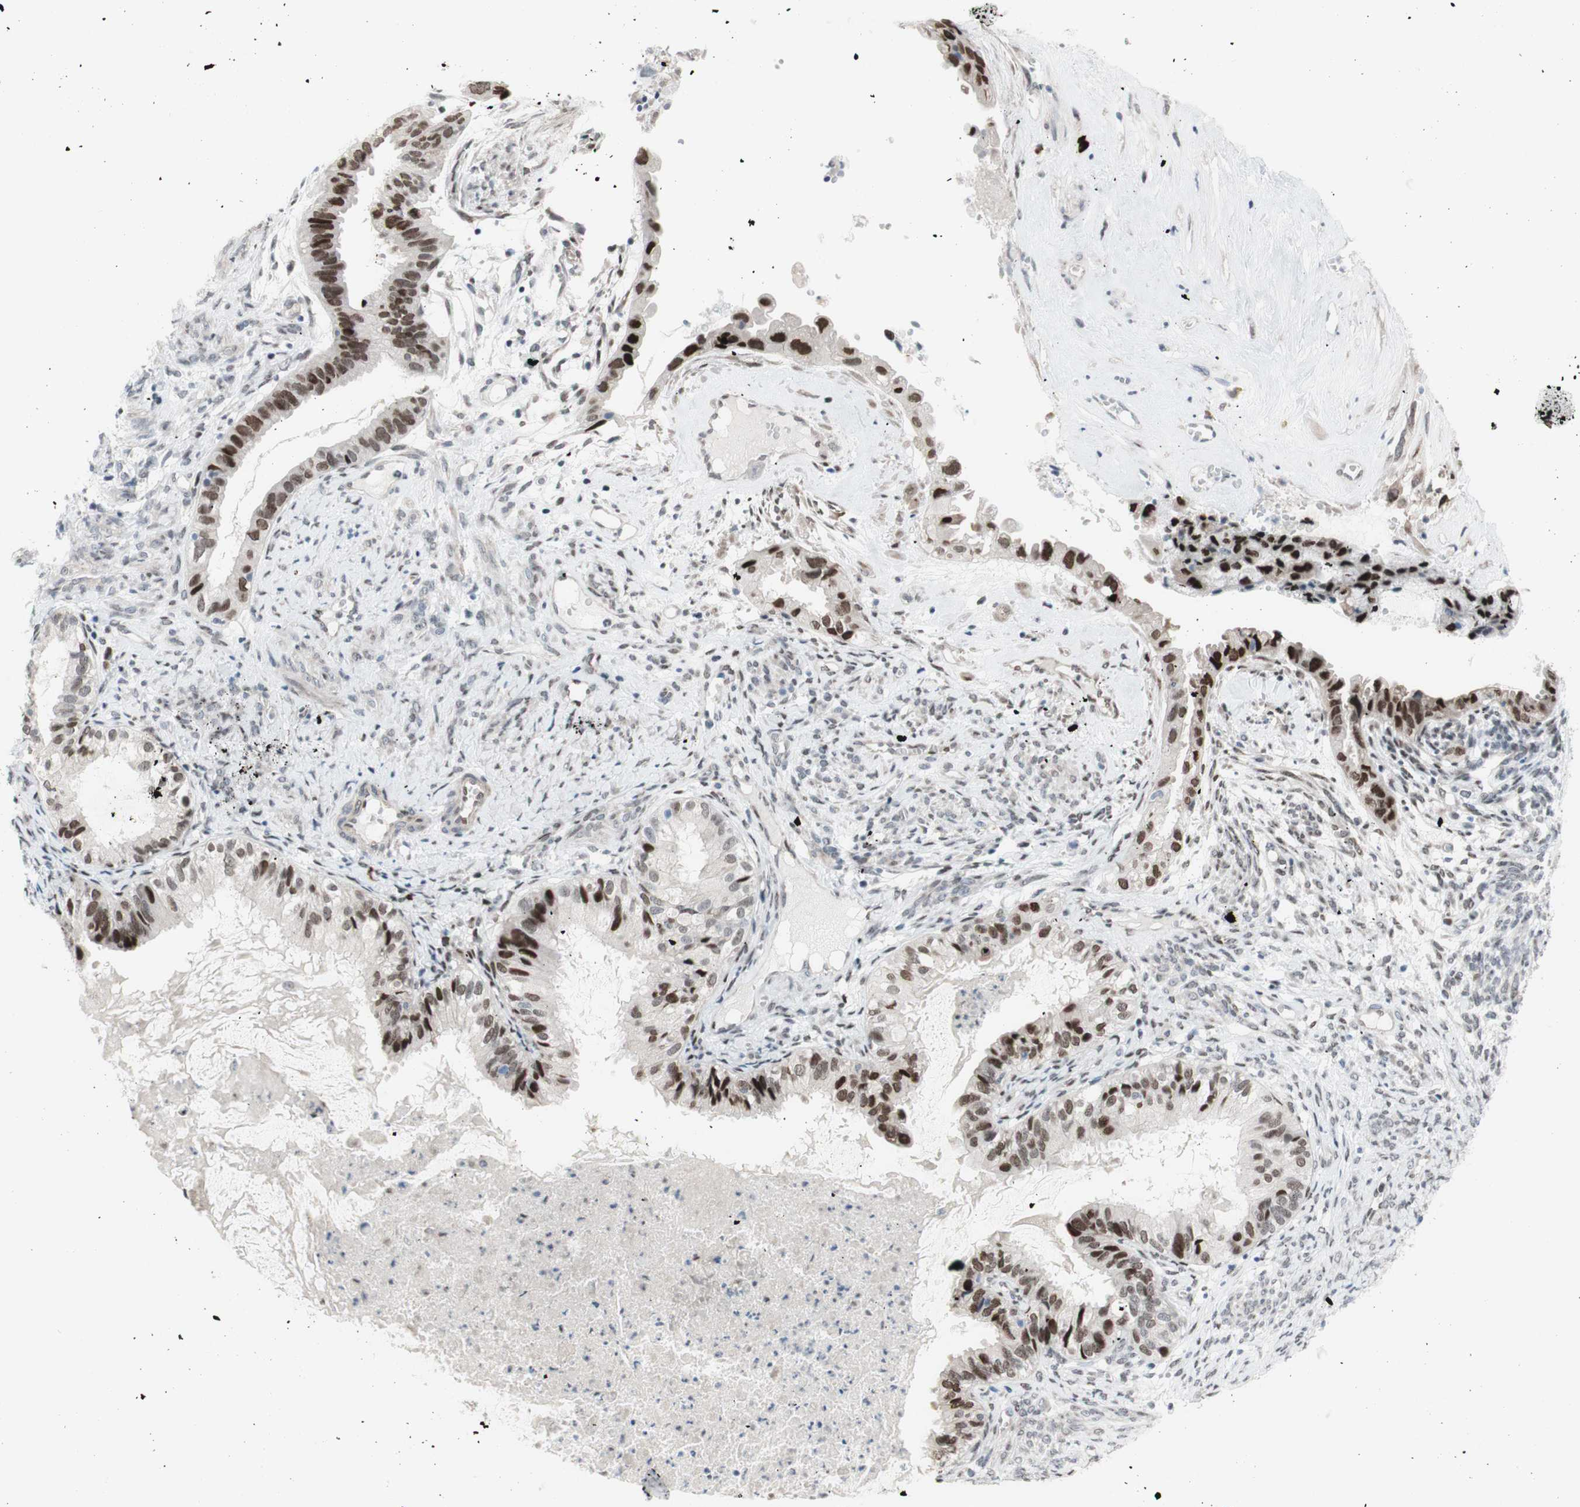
{"staining": {"intensity": "strong", "quantity": ">75%", "location": "nuclear"}, "tissue": "cervical cancer", "cell_type": "Tumor cells", "image_type": "cancer", "snomed": [{"axis": "morphology", "description": "Normal tissue, NOS"}, {"axis": "morphology", "description": "Adenocarcinoma, NOS"}, {"axis": "topography", "description": "Cervix"}, {"axis": "topography", "description": "Endometrium"}], "caption": "Human cervical cancer (adenocarcinoma) stained for a protein (brown) reveals strong nuclear positive expression in about >75% of tumor cells.", "gene": "PHTF2", "patient": {"sex": "female", "age": 86}}